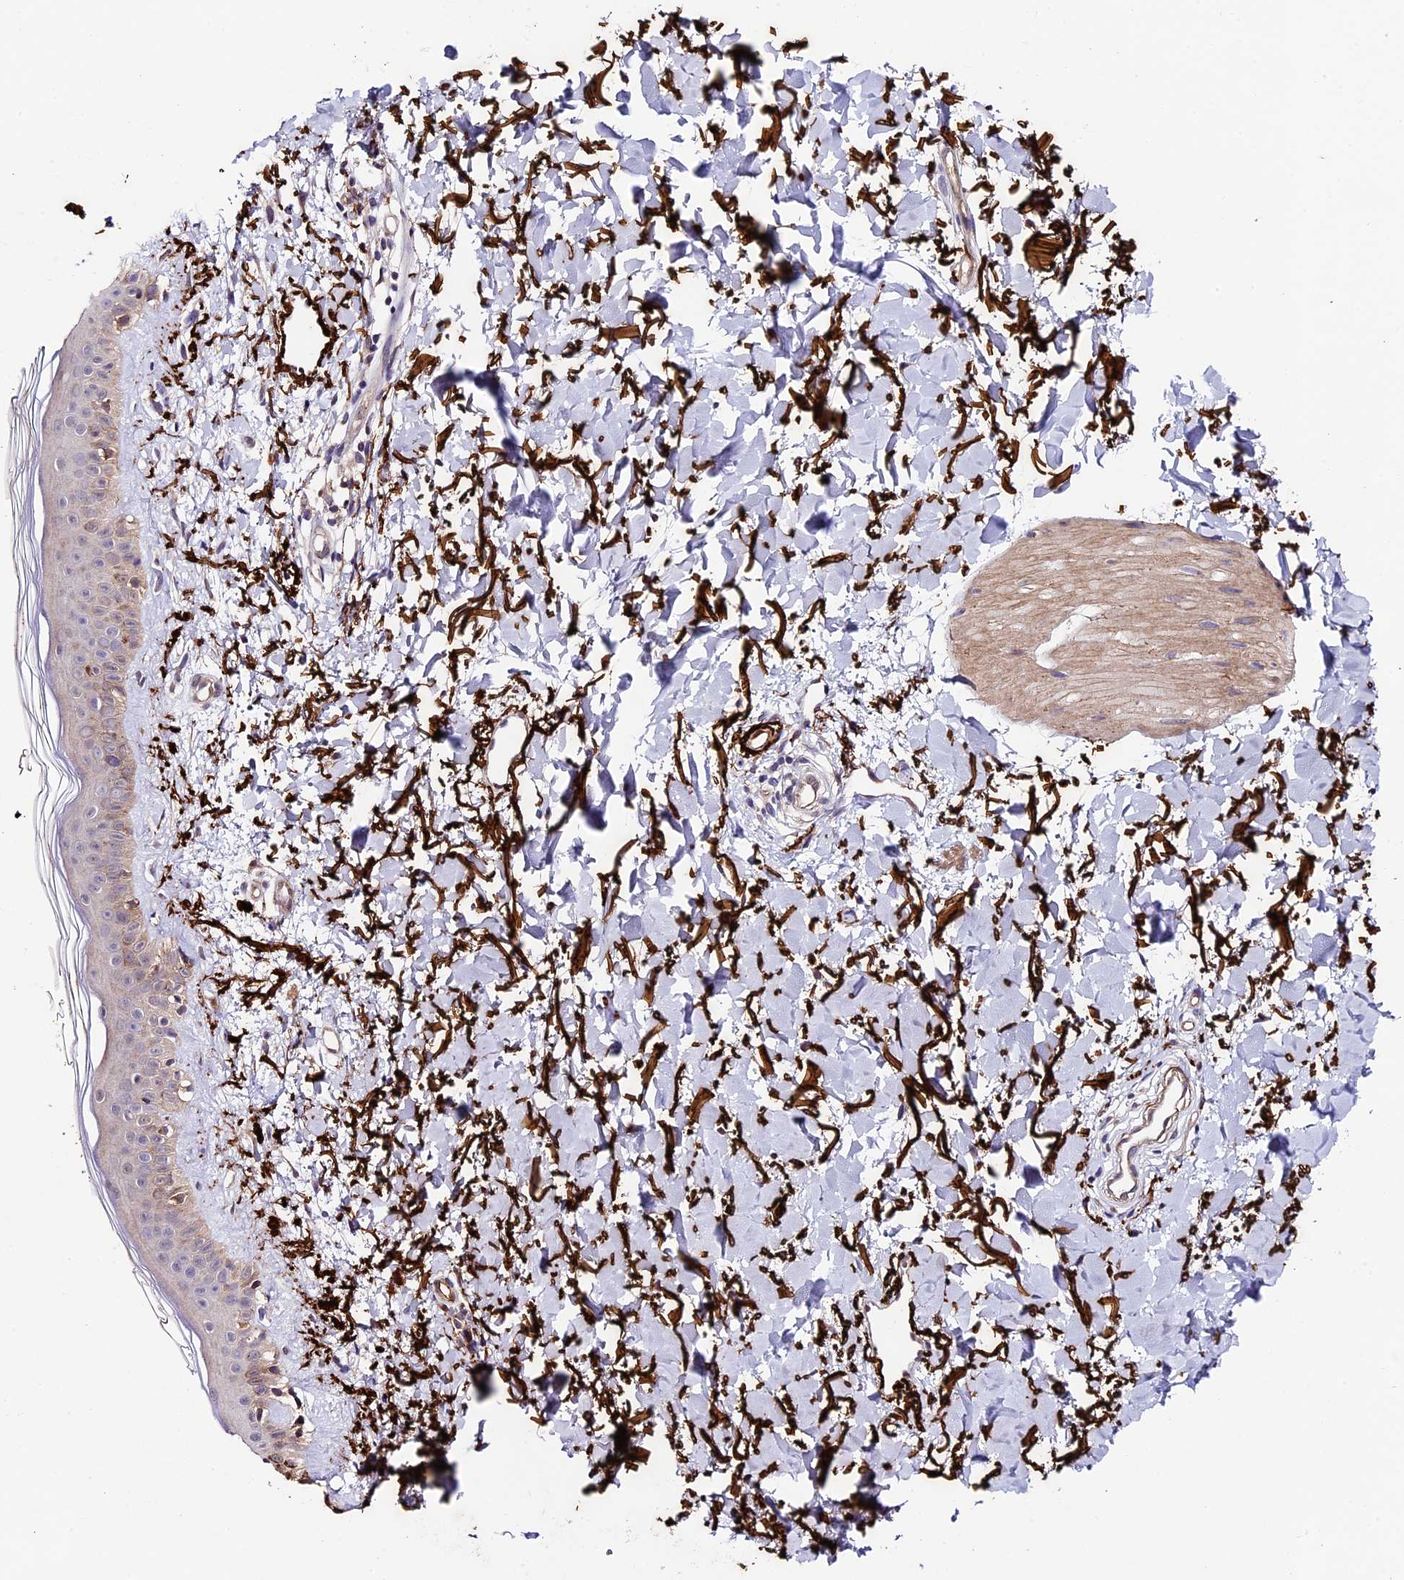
{"staining": {"intensity": "strong", "quantity": ">75%", "location": "cytoplasmic/membranous"}, "tissue": "skin", "cell_type": "Fibroblasts", "image_type": "normal", "snomed": [{"axis": "morphology", "description": "Normal tissue, NOS"}, {"axis": "topography", "description": "Skin"}], "caption": "Skin stained for a protein reveals strong cytoplasmic/membranous positivity in fibroblasts. (Stains: DAB in brown, nuclei in blue, Microscopy: brightfield microscopy at high magnification).", "gene": "LSM7", "patient": {"sex": "female", "age": 58}}